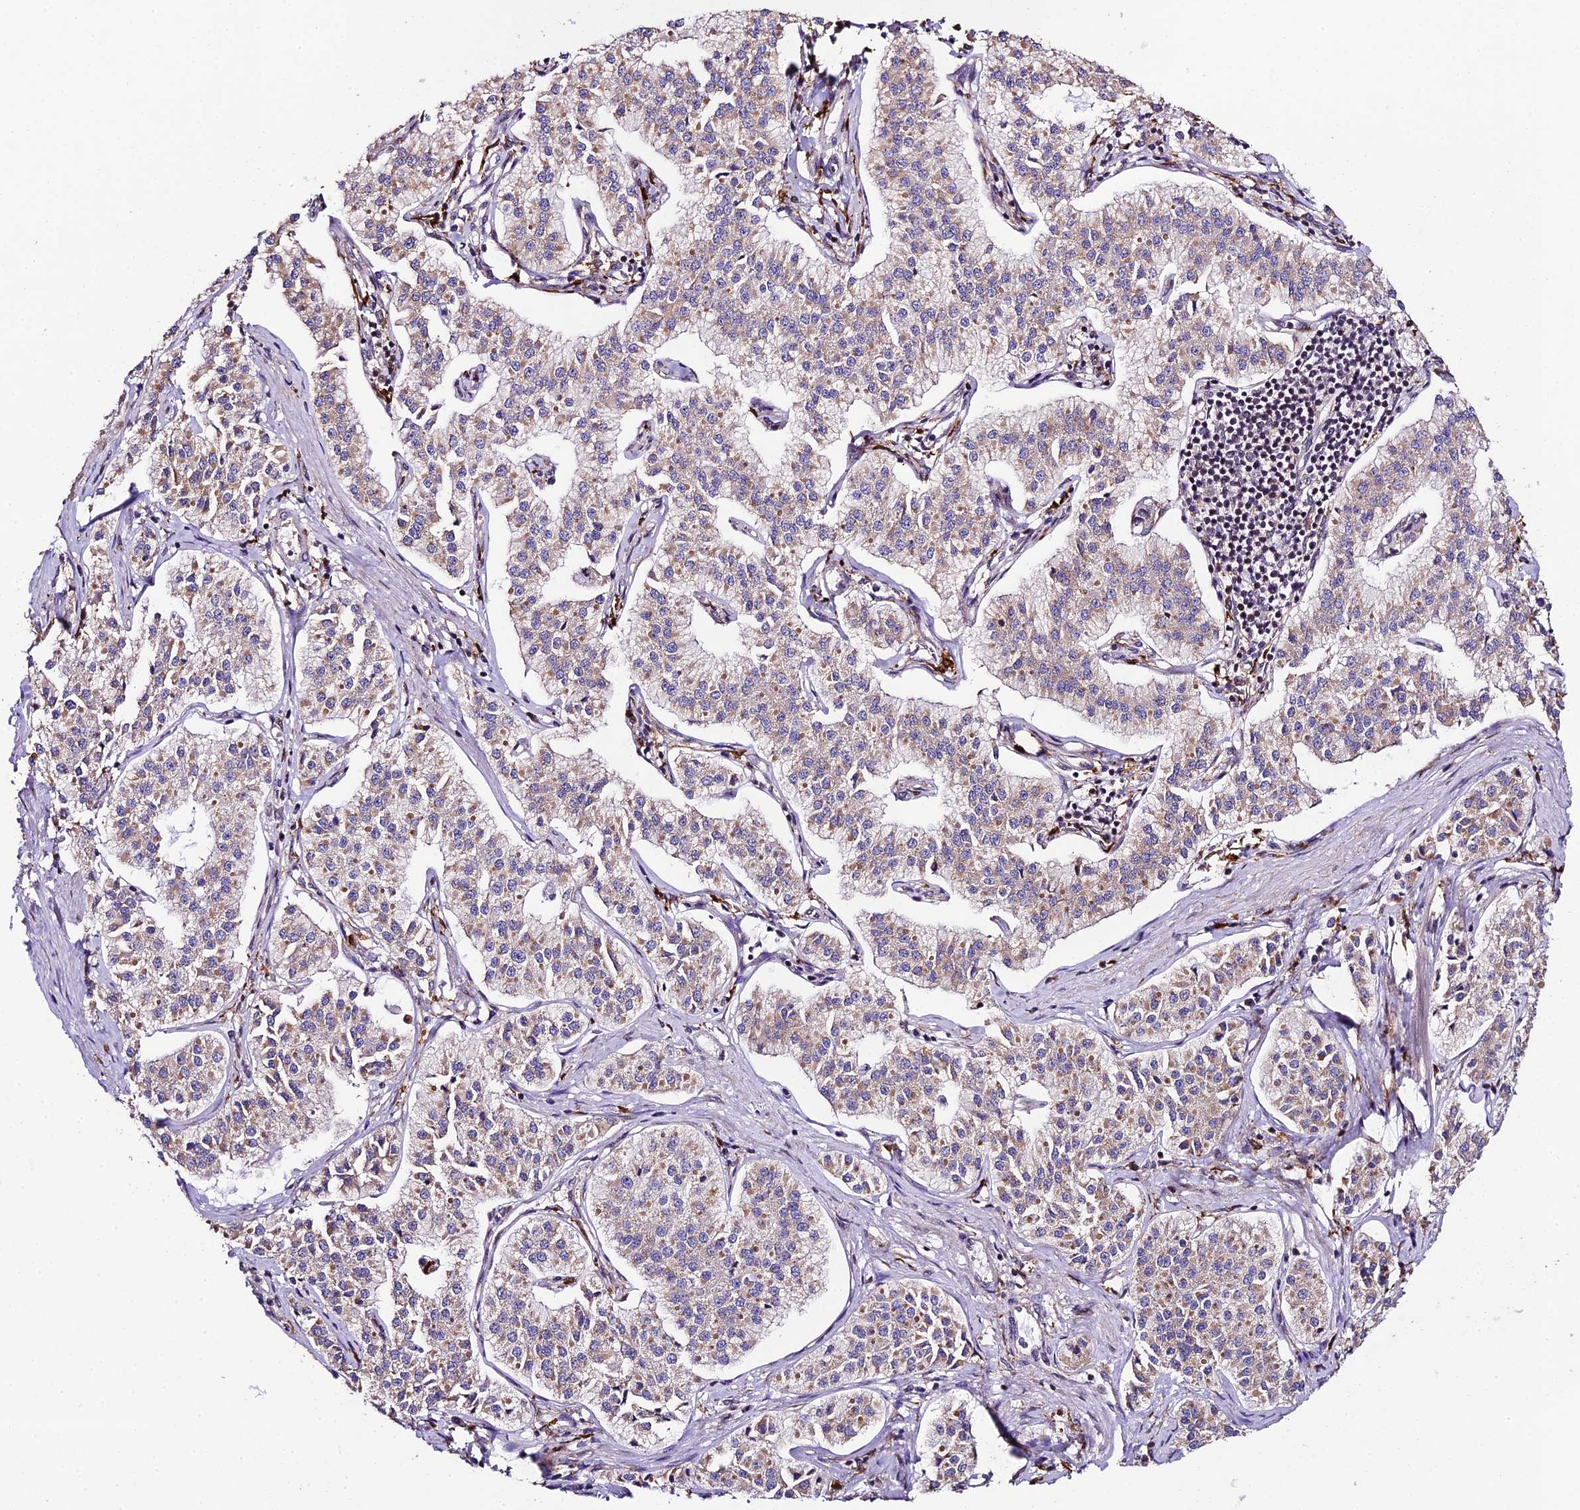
{"staining": {"intensity": "weak", "quantity": "25%-75%", "location": "cytoplasmic/membranous"}, "tissue": "pancreatic cancer", "cell_type": "Tumor cells", "image_type": "cancer", "snomed": [{"axis": "morphology", "description": "Adenocarcinoma, NOS"}, {"axis": "topography", "description": "Pancreas"}], "caption": "Pancreatic adenocarcinoma stained with DAB IHC displays low levels of weak cytoplasmic/membranous staining in approximately 25%-75% of tumor cells. The protein of interest is shown in brown color, while the nuclei are stained blue.", "gene": "TRIM22", "patient": {"sex": "female", "age": 50}}